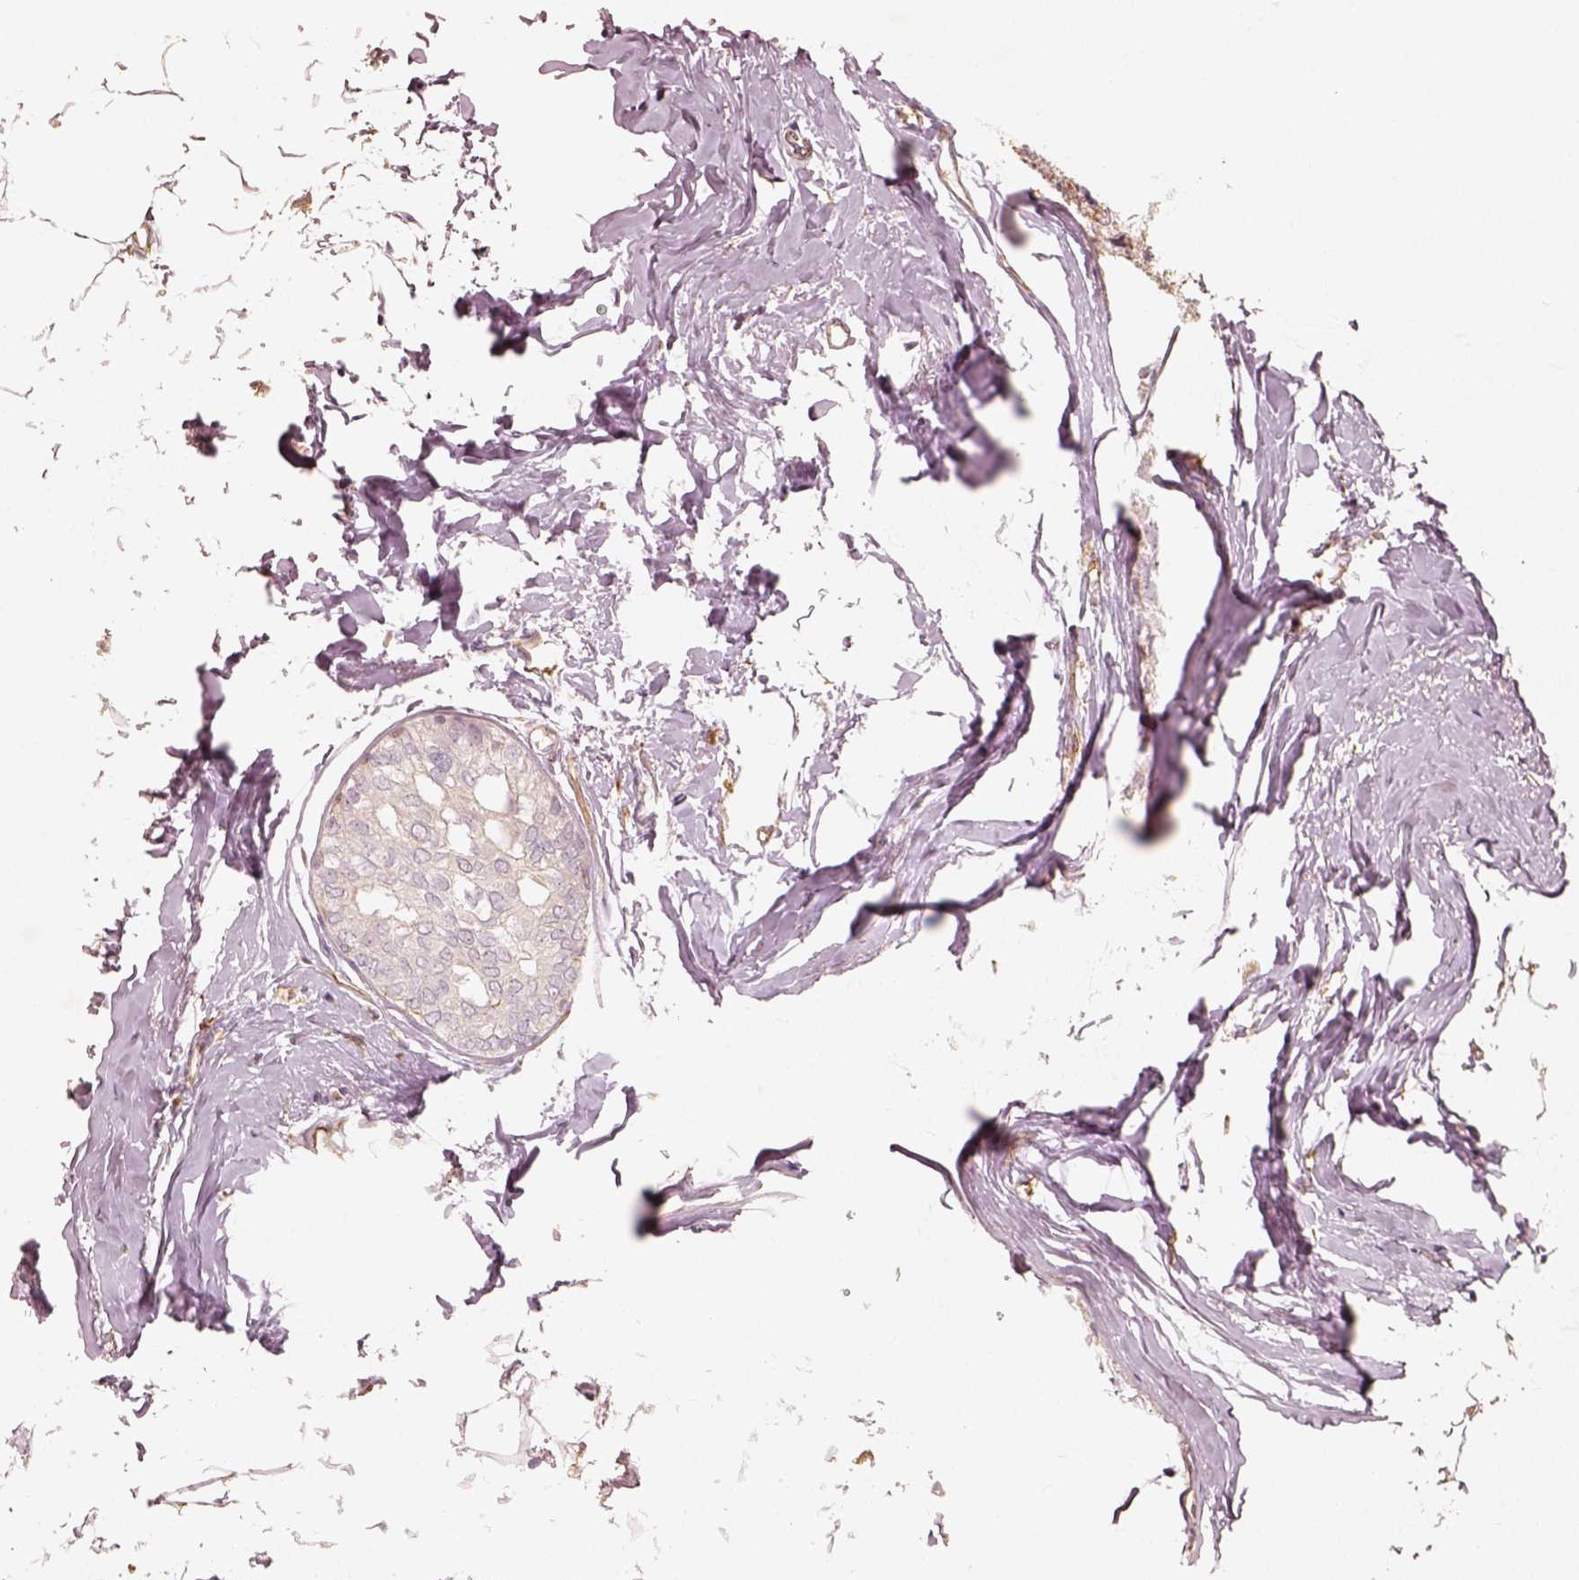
{"staining": {"intensity": "negative", "quantity": "none", "location": "none"}, "tissue": "breast cancer", "cell_type": "Tumor cells", "image_type": "cancer", "snomed": [{"axis": "morphology", "description": "Duct carcinoma"}, {"axis": "topography", "description": "Breast"}], "caption": "Tumor cells are negative for brown protein staining in breast cancer. (Stains: DAB immunohistochemistry (IHC) with hematoxylin counter stain, Microscopy: brightfield microscopy at high magnification).", "gene": "FSCN1", "patient": {"sex": "female", "age": 40}}